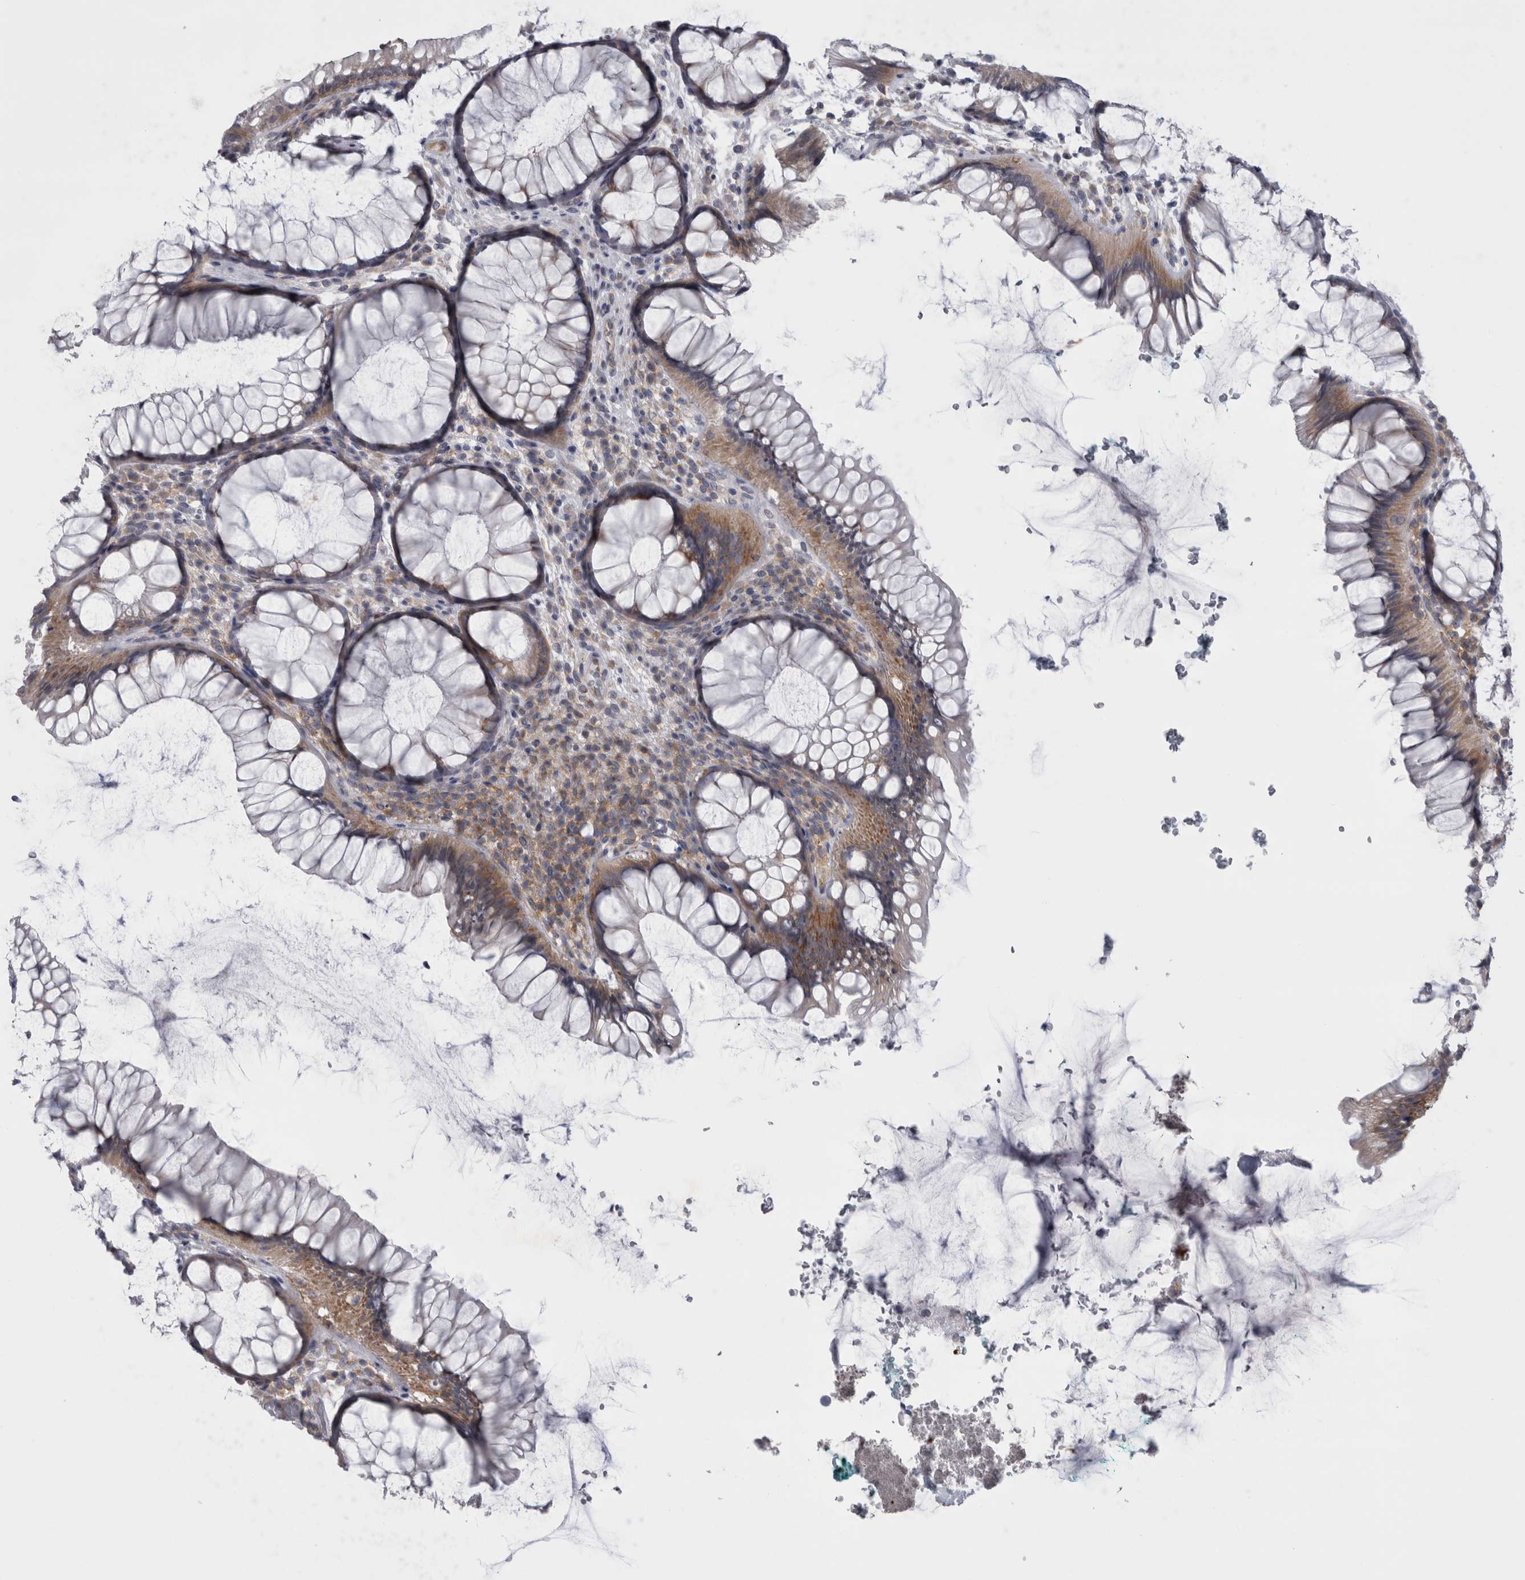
{"staining": {"intensity": "moderate", "quantity": "25%-75%", "location": "cytoplasmic/membranous"}, "tissue": "rectum", "cell_type": "Glandular cells", "image_type": "normal", "snomed": [{"axis": "morphology", "description": "Normal tissue, NOS"}, {"axis": "topography", "description": "Rectum"}], "caption": "Glandular cells exhibit moderate cytoplasmic/membranous expression in approximately 25%-75% of cells in benign rectum.", "gene": "PRRC2C", "patient": {"sex": "male", "age": 51}}